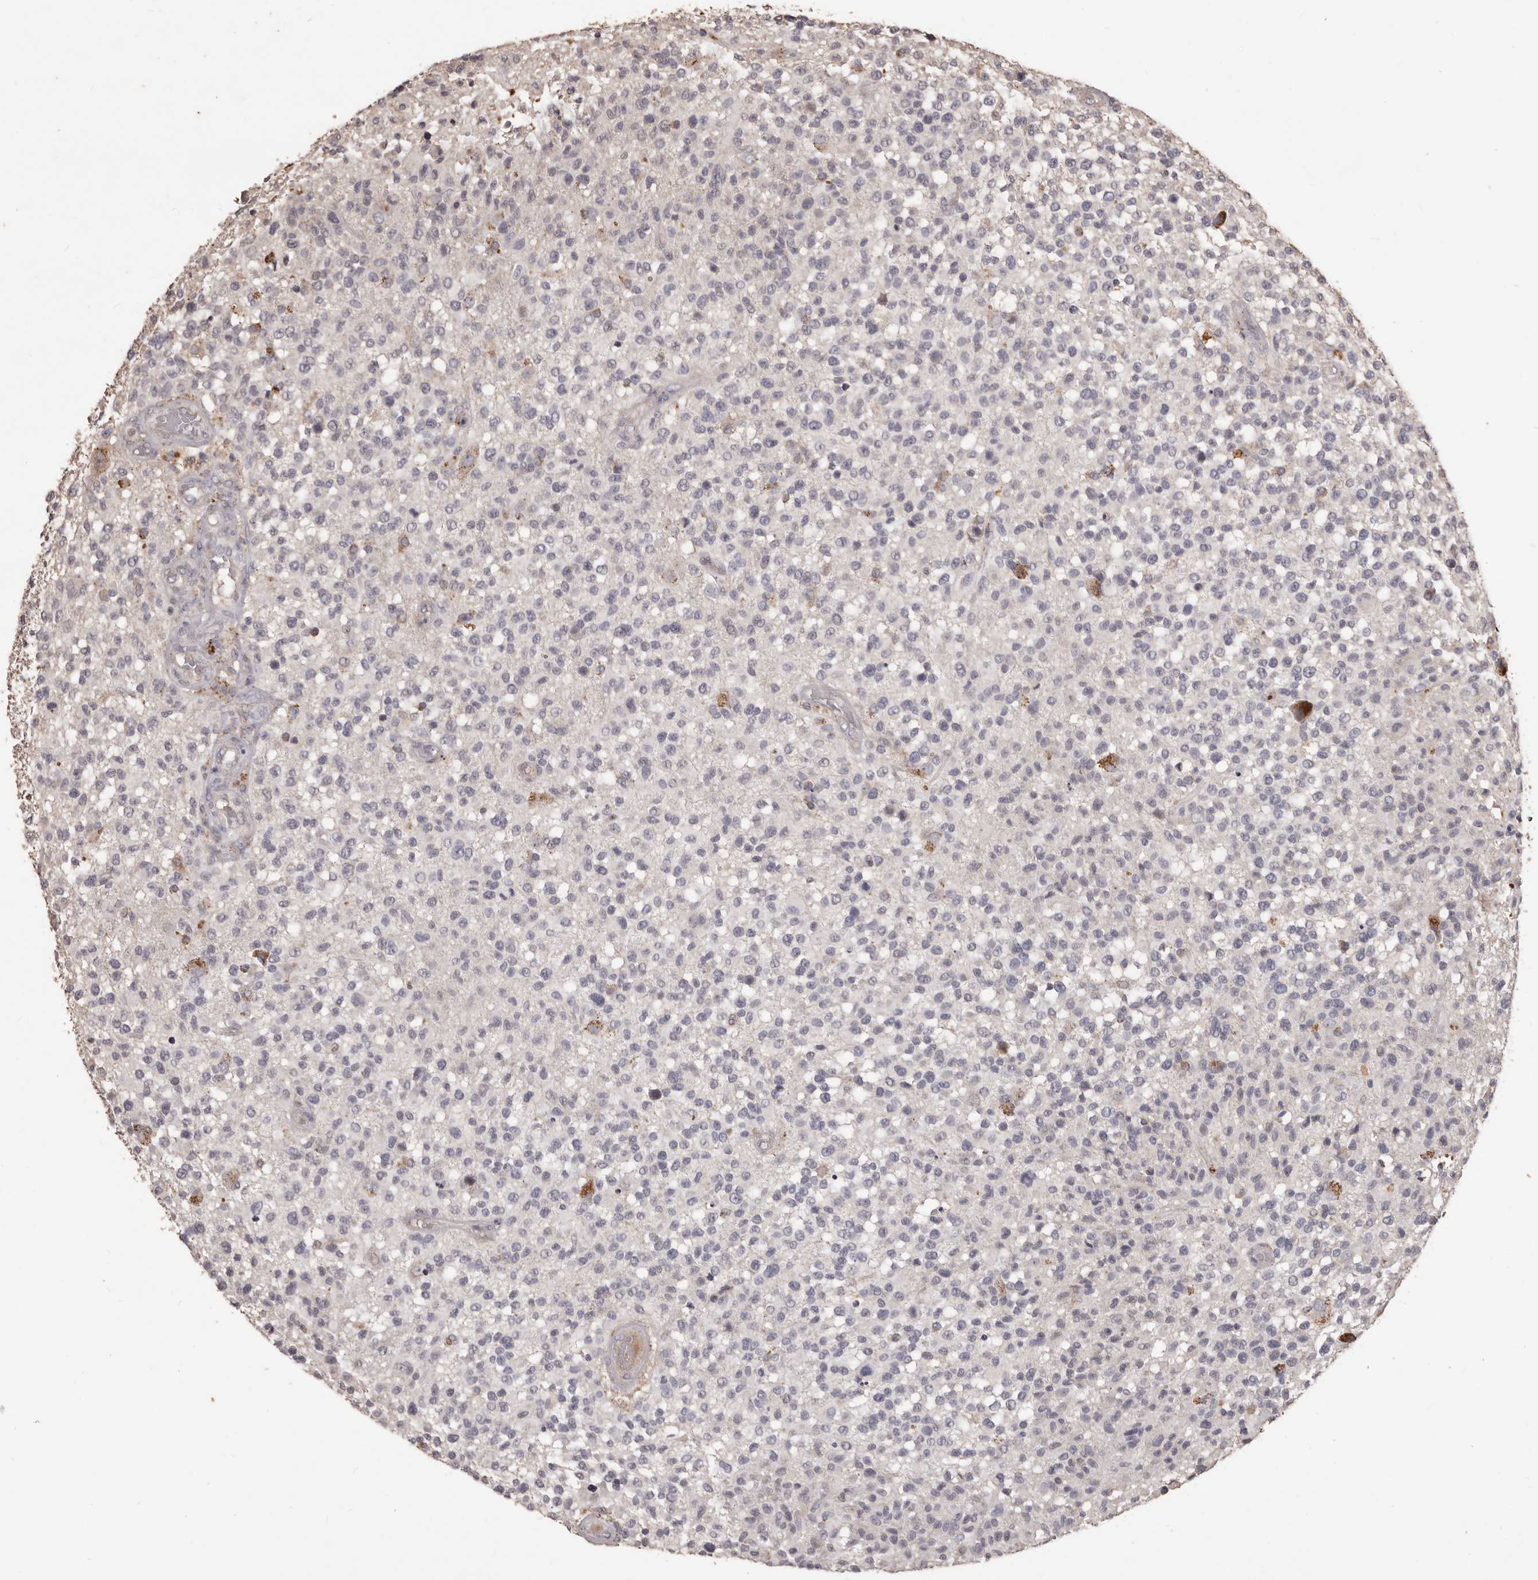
{"staining": {"intensity": "negative", "quantity": "none", "location": "none"}, "tissue": "glioma", "cell_type": "Tumor cells", "image_type": "cancer", "snomed": [{"axis": "morphology", "description": "Glioma, malignant, High grade"}, {"axis": "morphology", "description": "Glioblastoma, NOS"}, {"axis": "topography", "description": "Brain"}], "caption": "This is an immunohistochemistry (IHC) histopathology image of glioblastoma. There is no expression in tumor cells.", "gene": "PRSS27", "patient": {"sex": "male", "age": 60}}